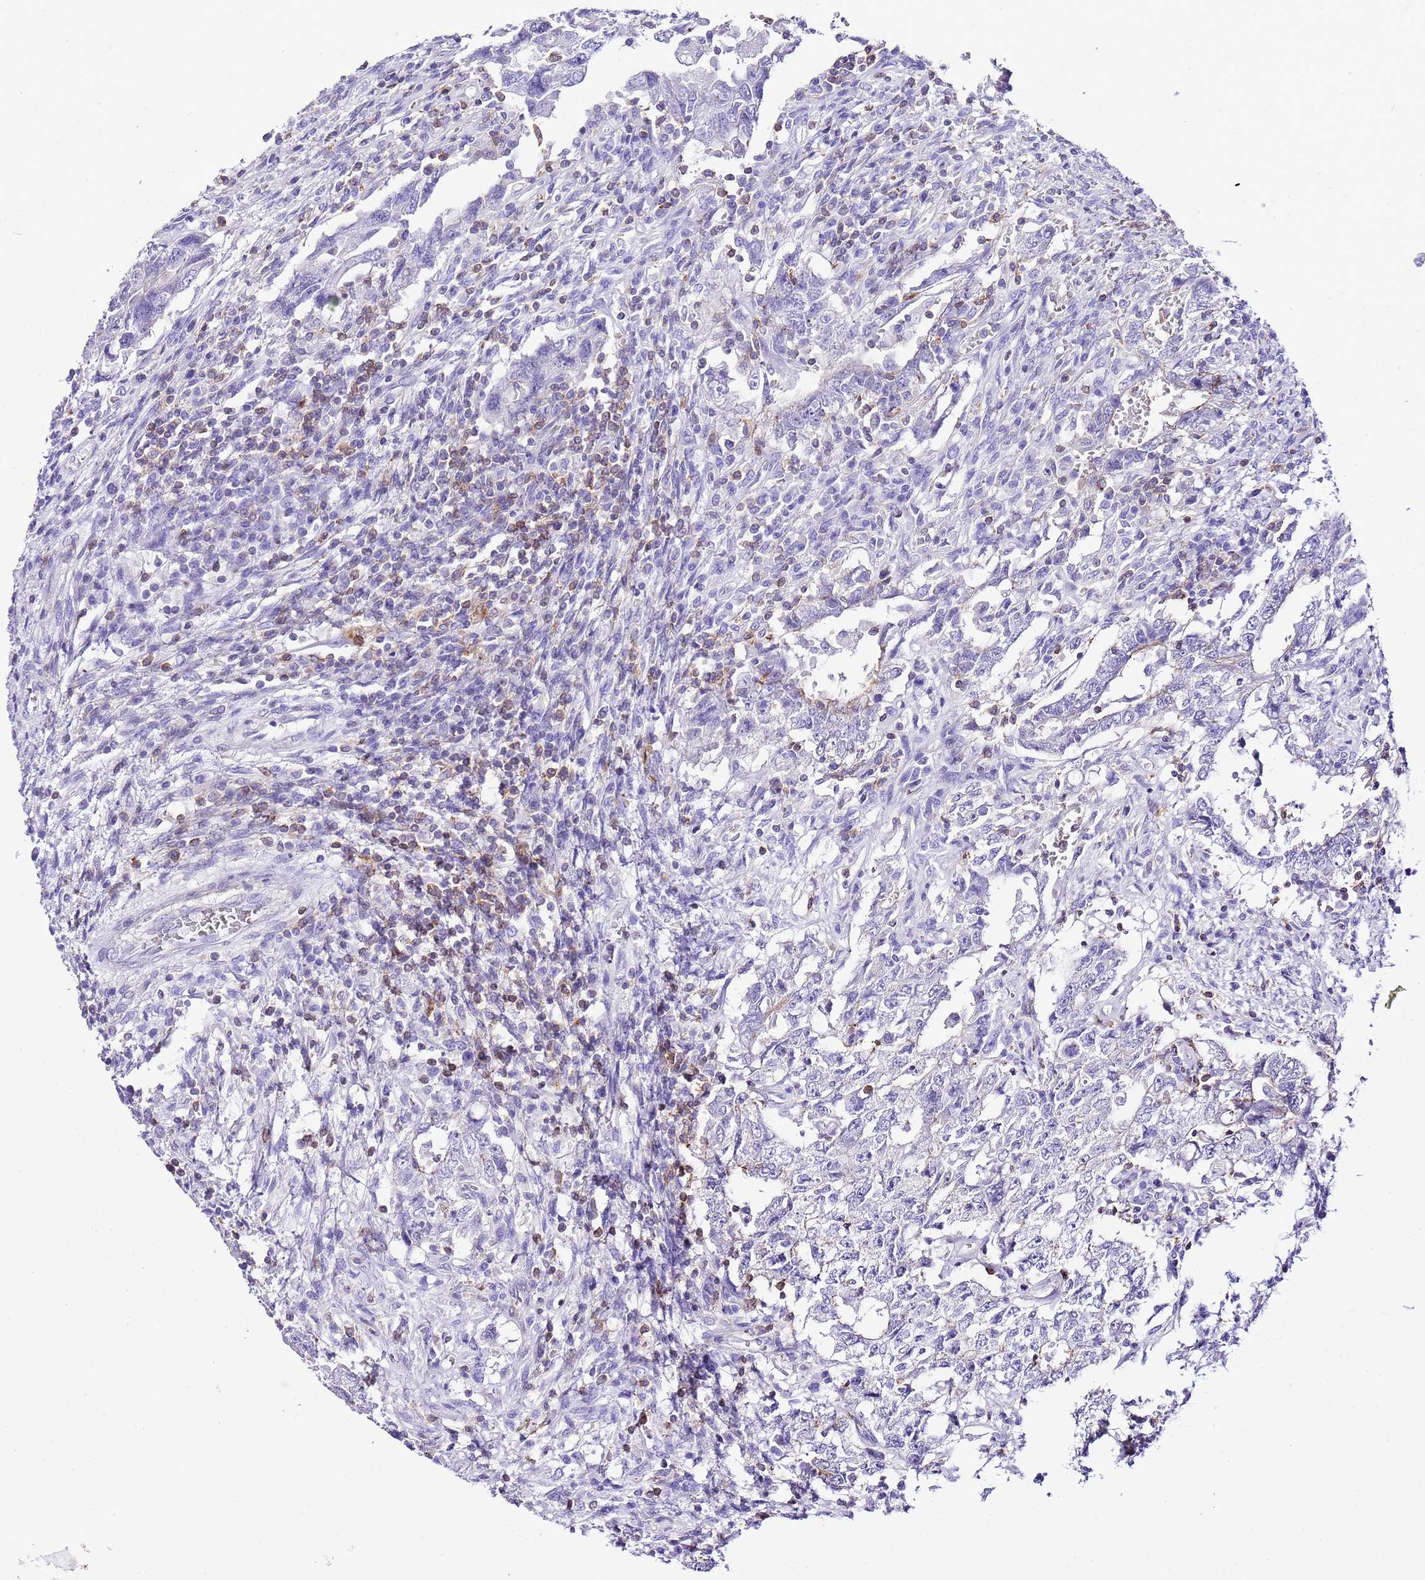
{"staining": {"intensity": "negative", "quantity": "none", "location": "none"}, "tissue": "testis cancer", "cell_type": "Tumor cells", "image_type": "cancer", "snomed": [{"axis": "morphology", "description": "Carcinoma, Embryonal, NOS"}, {"axis": "topography", "description": "Testis"}], "caption": "A histopathology image of testis cancer (embryonal carcinoma) stained for a protein displays no brown staining in tumor cells. (DAB (3,3'-diaminobenzidine) immunohistochemistry (IHC) with hematoxylin counter stain).", "gene": "CNN2", "patient": {"sex": "male", "age": 26}}